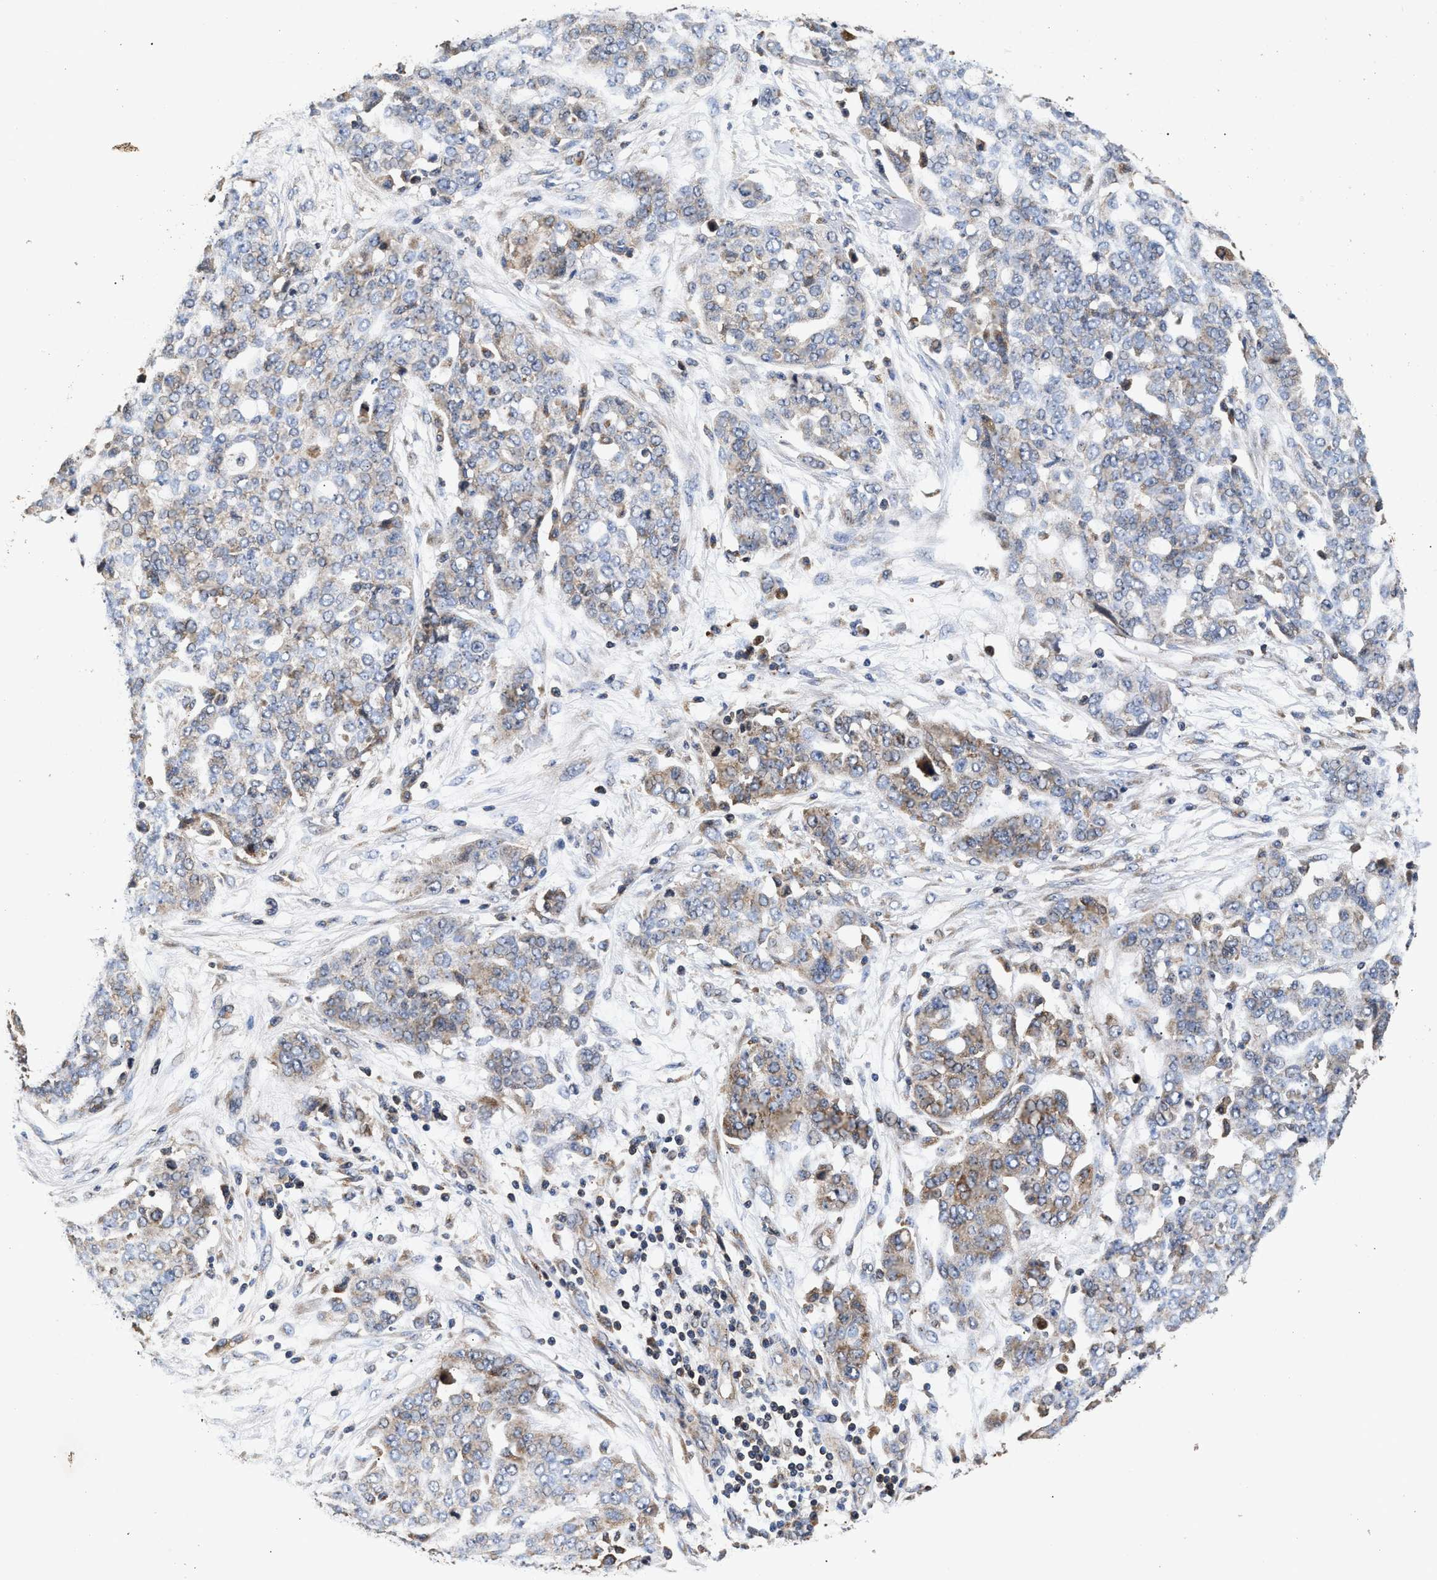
{"staining": {"intensity": "weak", "quantity": "25%-75%", "location": "cytoplasmic/membranous"}, "tissue": "ovarian cancer", "cell_type": "Tumor cells", "image_type": "cancer", "snomed": [{"axis": "morphology", "description": "Cystadenocarcinoma, serous, NOS"}, {"axis": "topography", "description": "Soft tissue"}, {"axis": "topography", "description": "Ovary"}], "caption": "Immunohistochemistry photomicrograph of neoplastic tissue: ovarian serous cystadenocarcinoma stained using immunohistochemistry exhibits low levels of weak protein expression localized specifically in the cytoplasmic/membranous of tumor cells, appearing as a cytoplasmic/membranous brown color.", "gene": "NFKB2", "patient": {"sex": "female", "age": 57}}